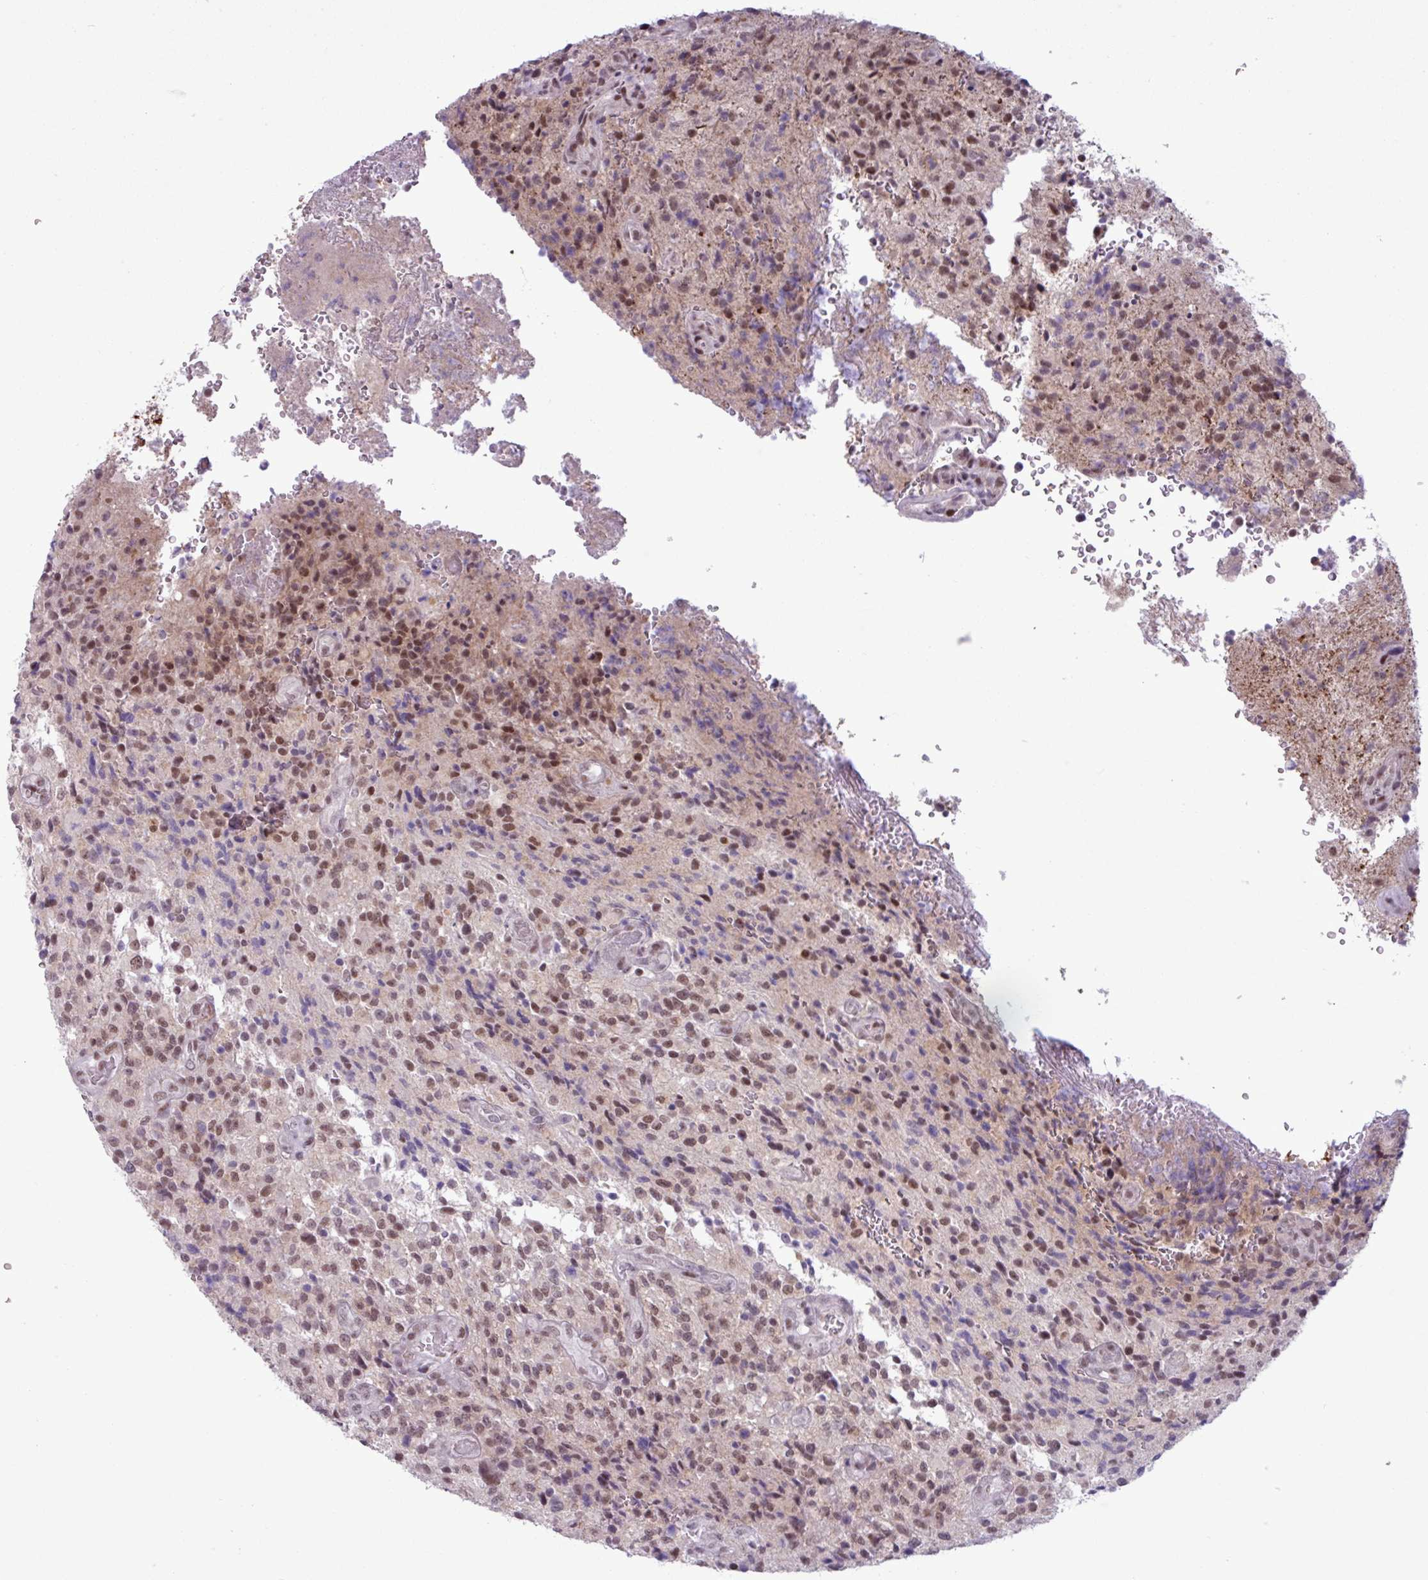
{"staining": {"intensity": "moderate", "quantity": ">75%", "location": "nuclear"}, "tissue": "glioma", "cell_type": "Tumor cells", "image_type": "cancer", "snomed": [{"axis": "morphology", "description": "Normal tissue, NOS"}, {"axis": "morphology", "description": "Glioma, malignant, High grade"}, {"axis": "topography", "description": "Cerebral cortex"}], "caption": "An image showing moderate nuclear positivity in about >75% of tumor cells in glioma, as visualized by brown immunohistochemical staining.", "gene": "NOTCH2", "patient": {"sex": "male", "age": 56}}